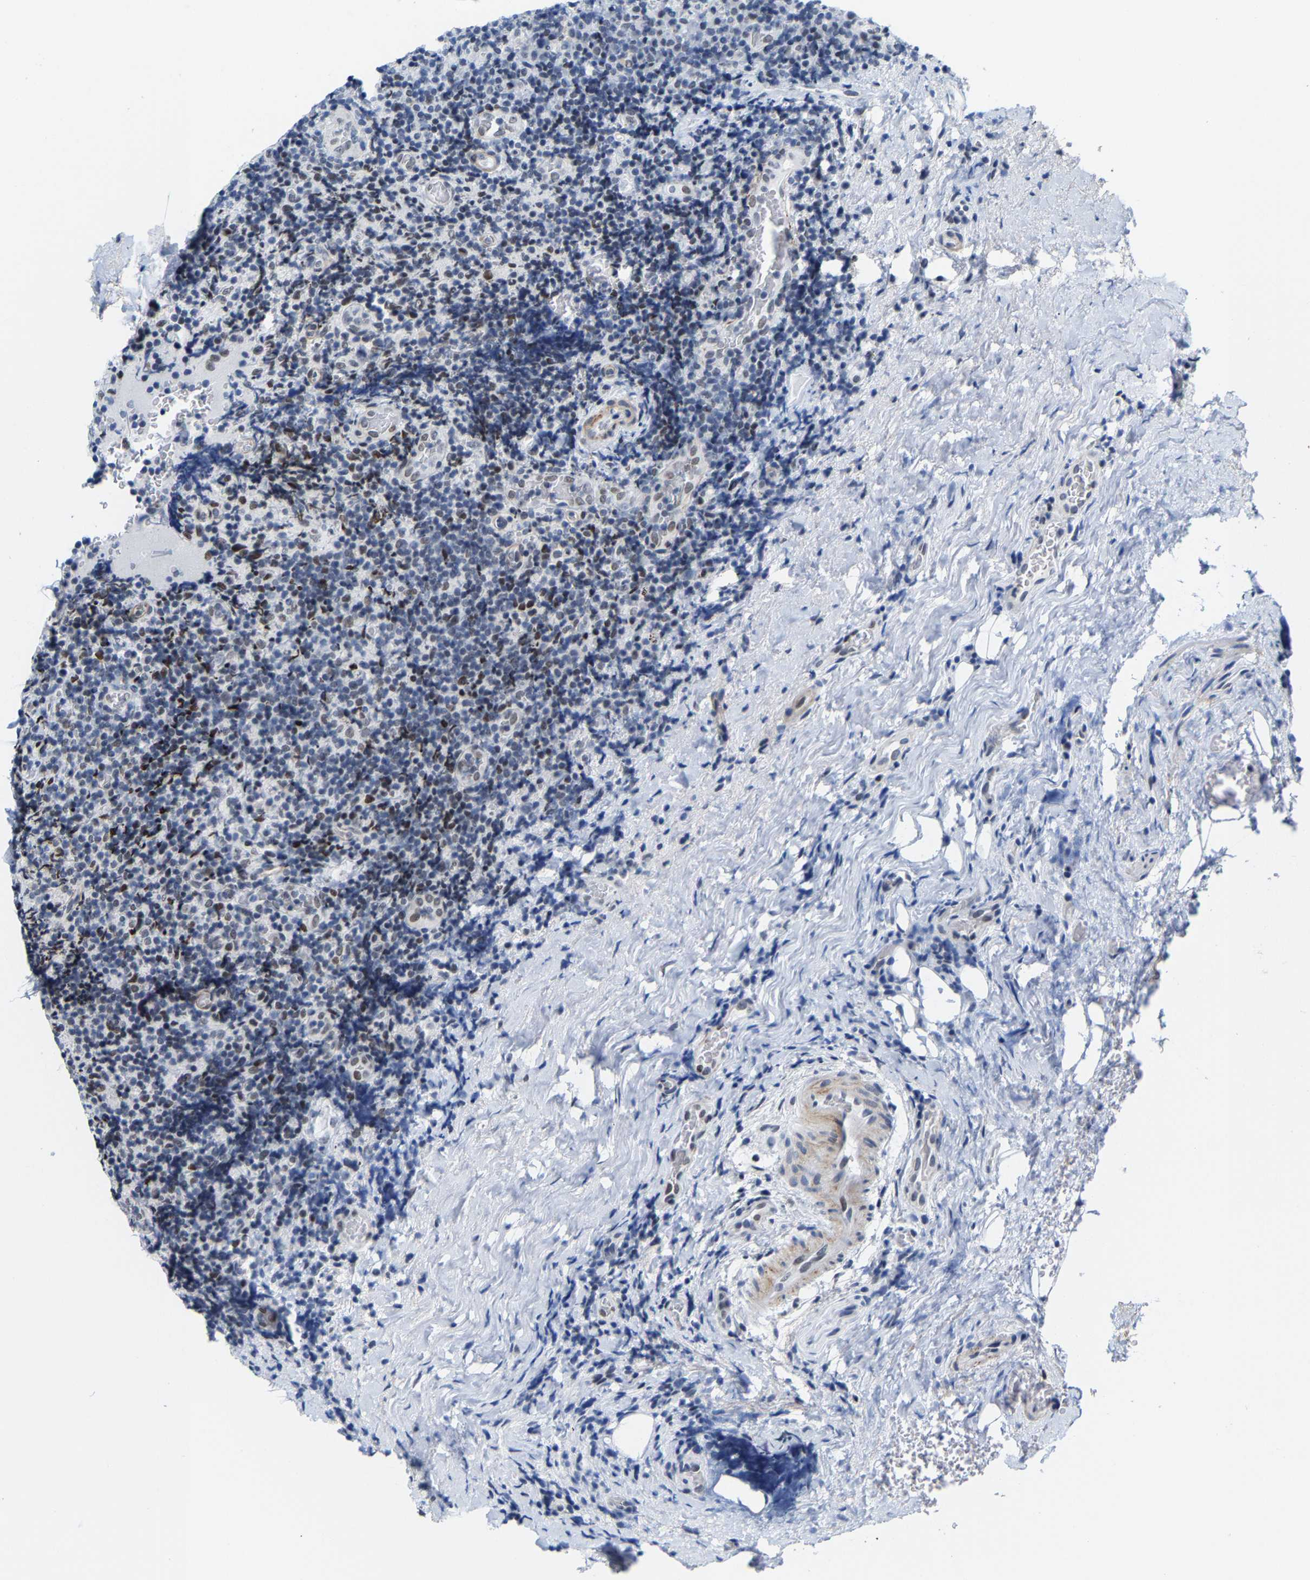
{"staining": {"intensity": "weak", "quantity": "<25%", "location": "nuclear"}, "tissue": "lymphoma", "cell_type": "Tumor cells", "image_type": "cancer", "snomed": [{"axis": "morphology", "description": "Malignant lymphoma, non-Hodgkin's type, High grade"}, {"axis": "topography", "description": "Tonsil"}], "caption": "An immunohistochemistry micrograph of high-grade malignant lymphoma, non-Hodgkin's type is shown. There is no staining in tumor cells of high-grade malignant lymphoma, non-Hodgkin's type.", "gene": "FAM180A", "patient": {"sex": "female", "age": 36}}